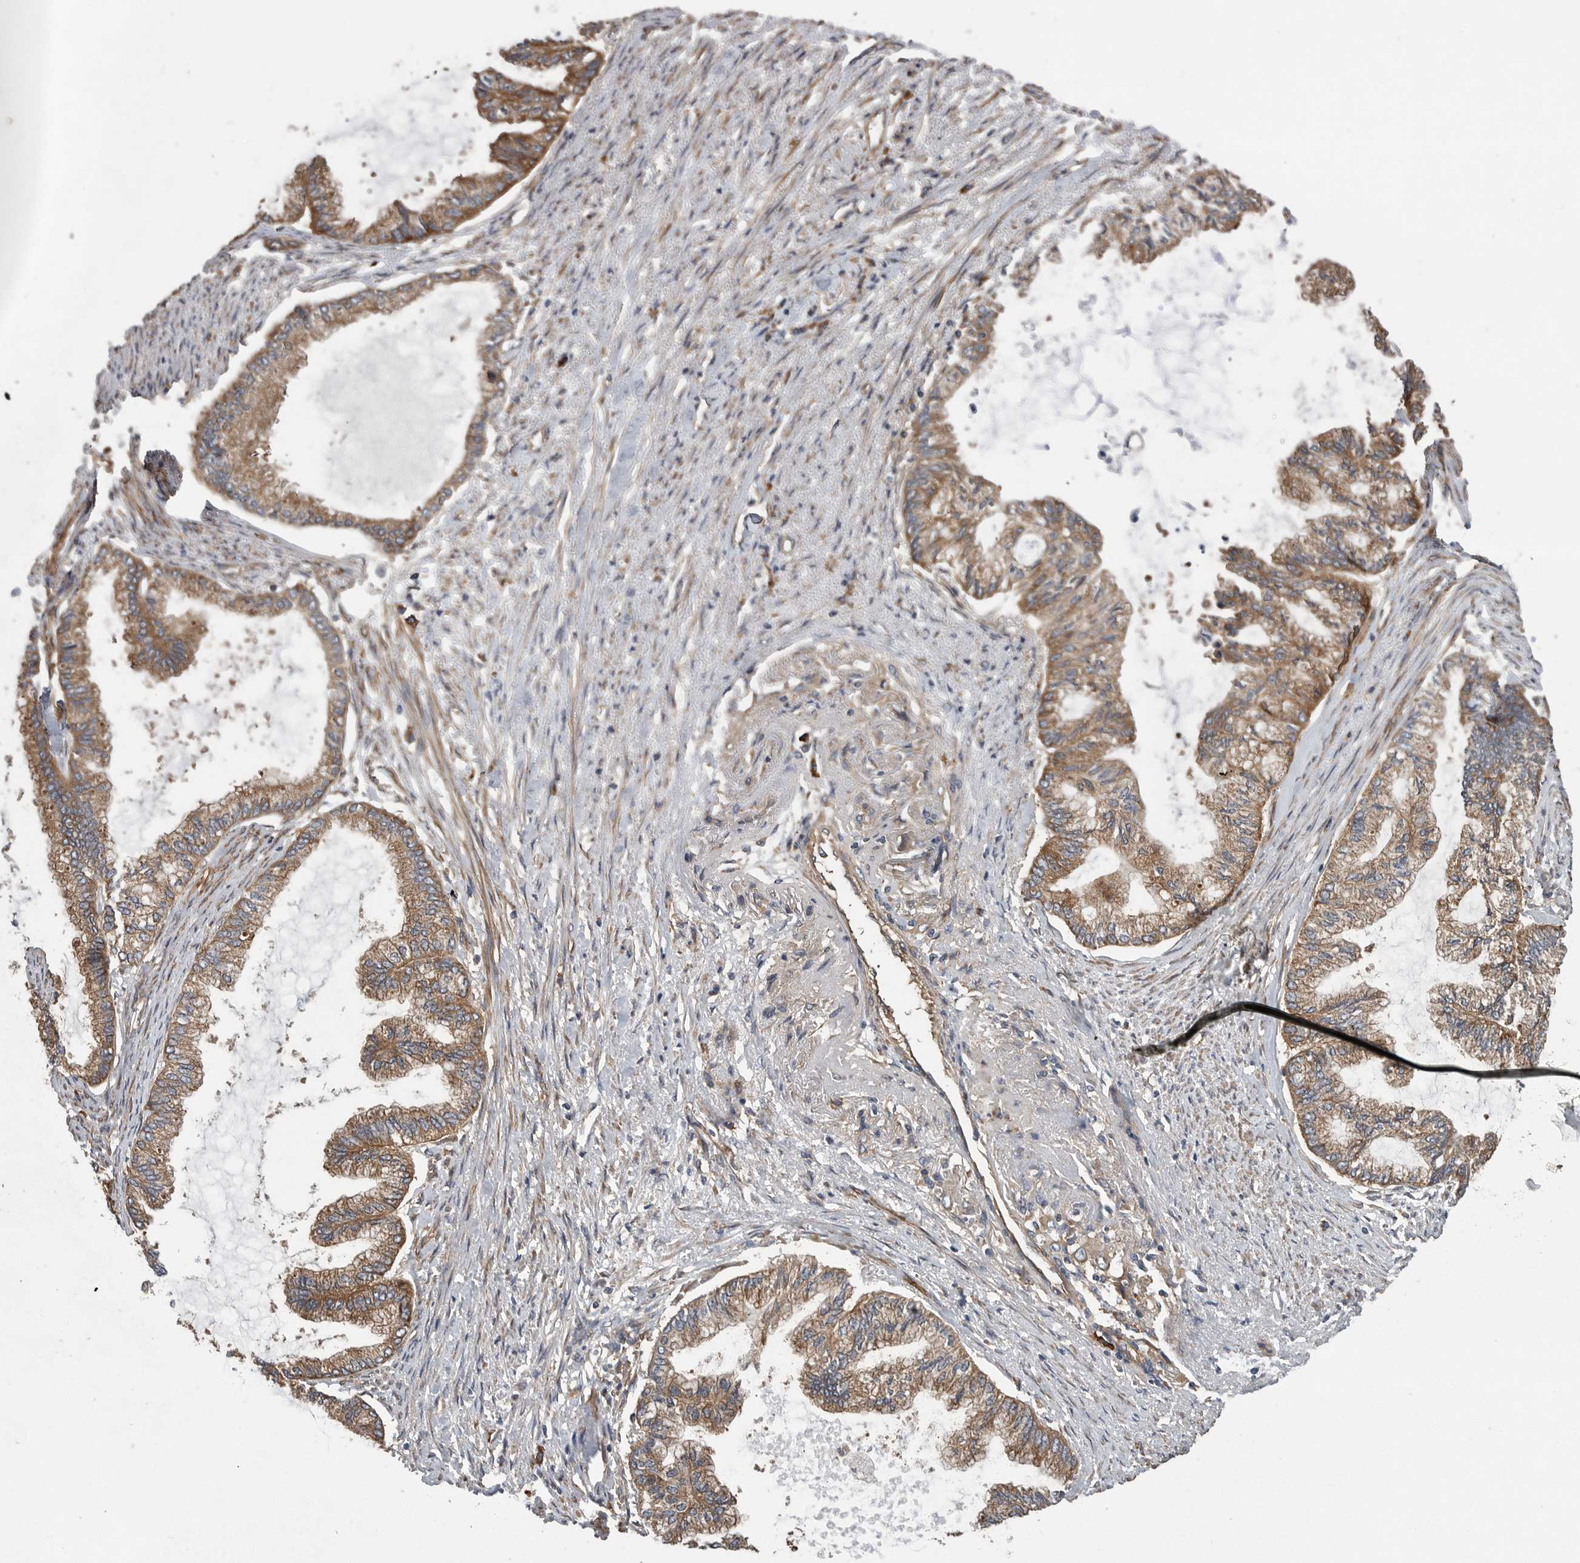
{"staining": {"intensity": "moderate", "quantity": ">75%", "location": "cytoplasmic/membranous"}, "tissue": "endometrial cancer", "cell_type": "Tumor cells", "image_type": "cancer", "snomed": [{"axis": "morphology", "description": "Adenocarcinoma, NOS"}, {"axis": "topography", "description": "Endometrium"}], "caption": "Brown immunohistochemical staining in endometrial cancer (adenocarcinoma) displays moderate cytoplasmic/membranous staining in about >75% of tumor cells.", "gene": "OXR1", "patient": {"sex": "female", "age": 86}}